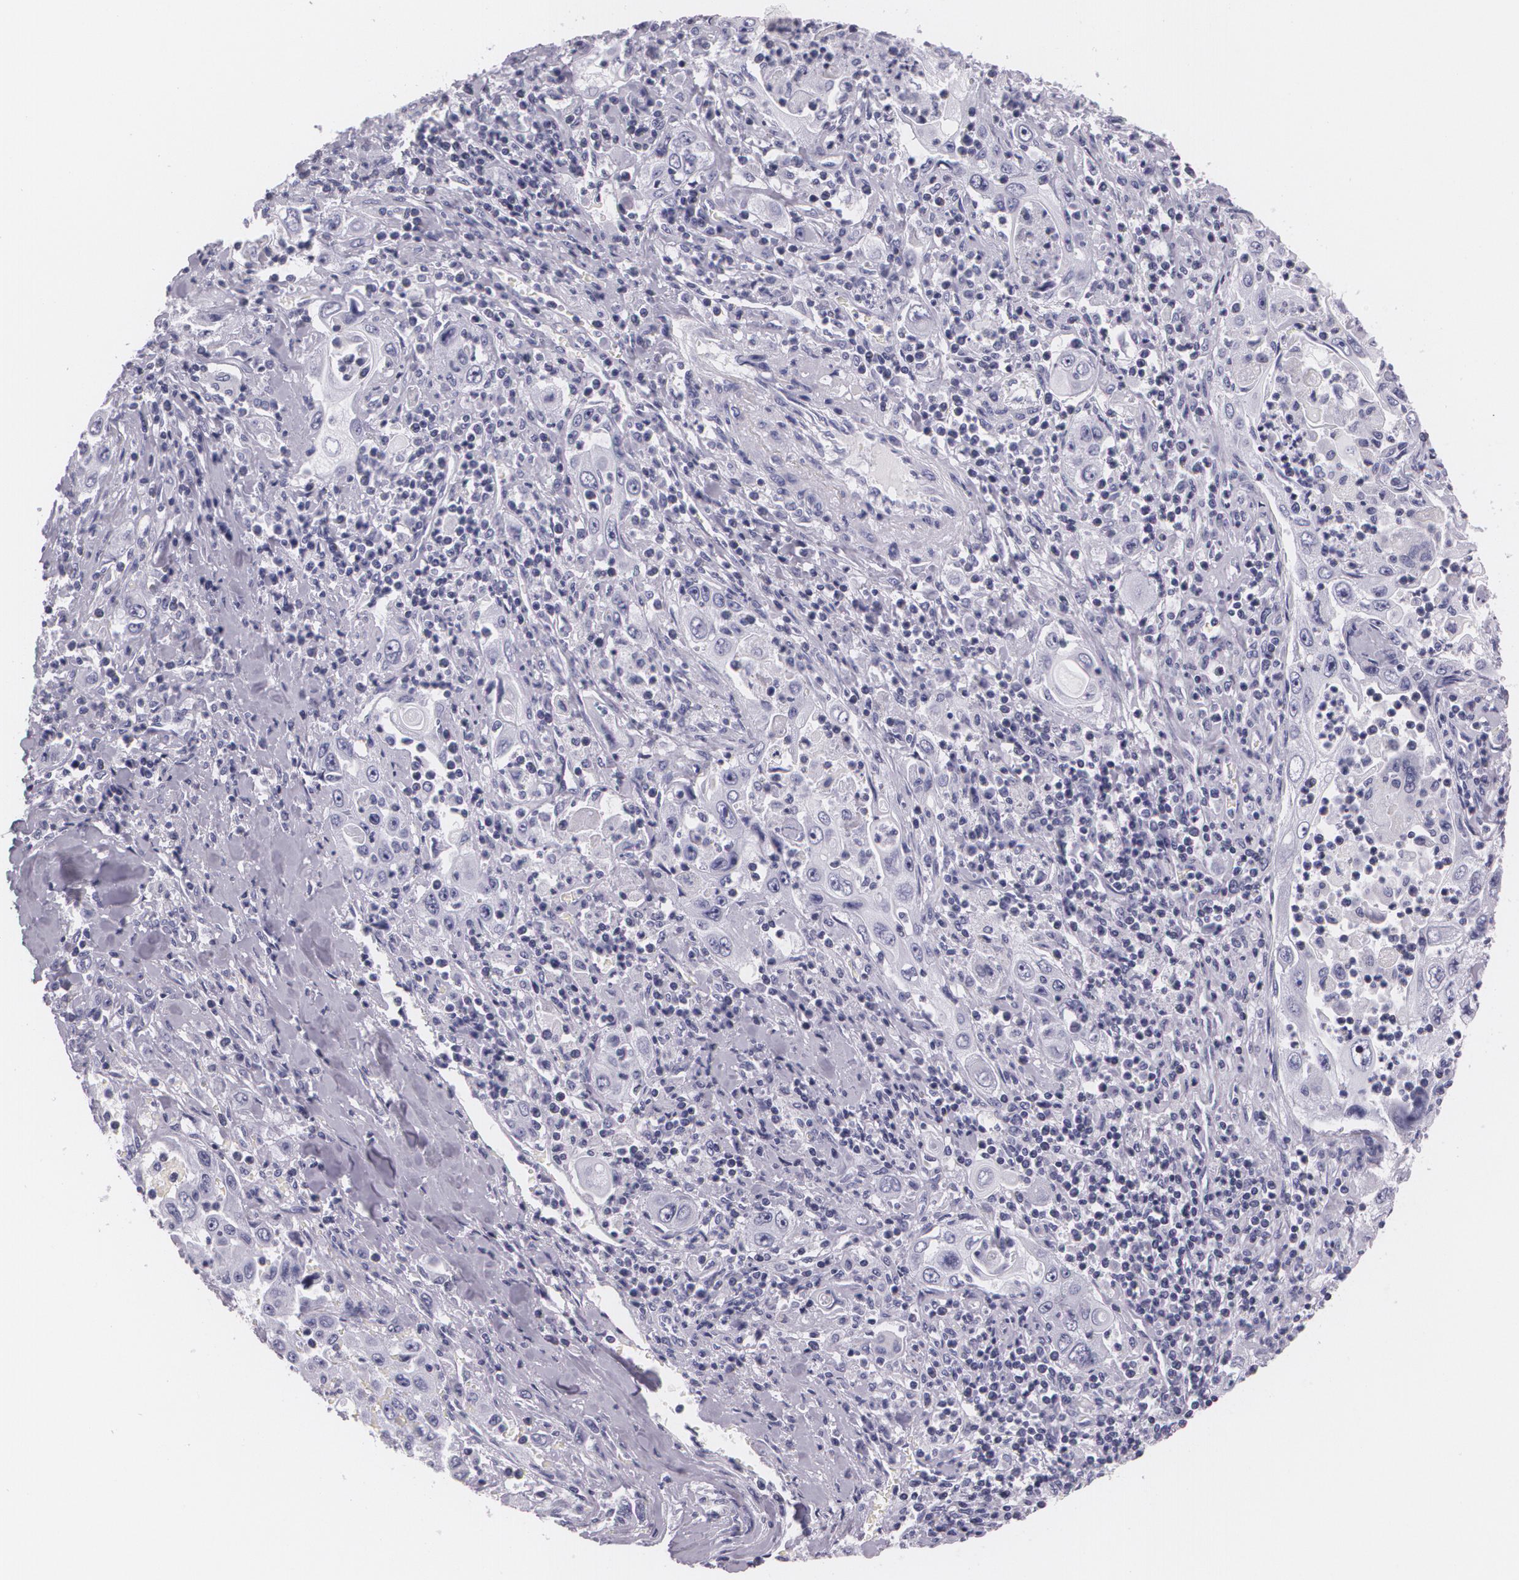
{"staining": {"intensity": "negative", "quantity": "none", "location": "none"}, "tissue": "pancreatic cancer", "cell_type": "Tumor cells", "image_type": "cancer", "snomed": [{"axis": "morphology", "description": "Adenocarcinoma, NOS"}, {"axis": "topography", "description": "Pancreas"}], "caption": "IHC of pancreatic cancer (adenocarcinoma) demonstrates no positivity in tumor cells.", "gene": "DLG4", "patient": {"sex": "male", "age": 70}}